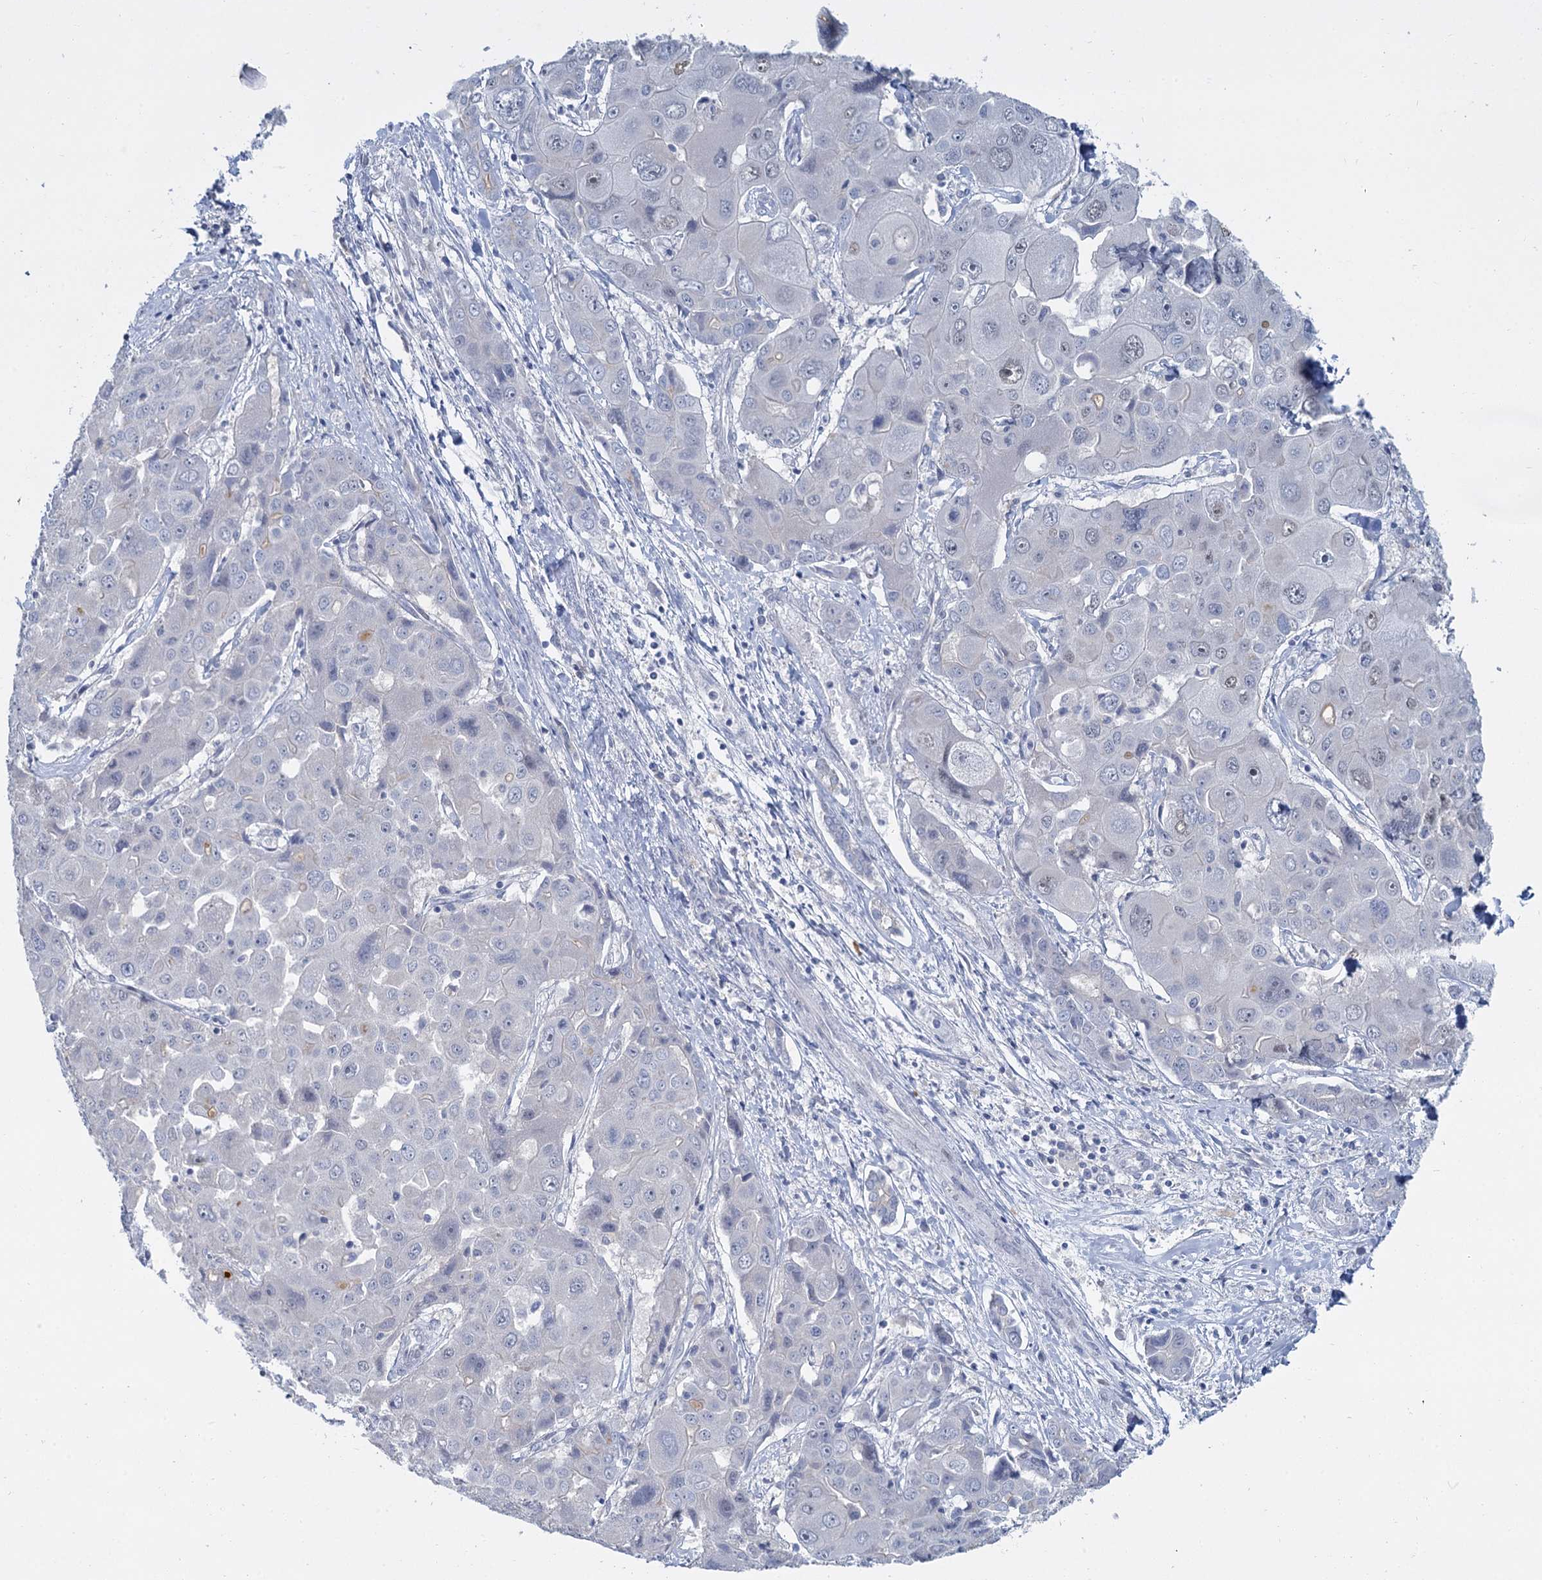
{"staining": {"intensity": "negative", "quantity": "none", "location": "none"}, "tissue": "liver cancer", "cell_type": "Tumor cells", "image_type": "cancer", "snomed": [{"axis": "morphology", "description": "Cholangiocarcinoma"}, {"axis": "topography", "description": "Liver"}], "caption": "Immunohistochemistry image of neoplastic tissue: human liver cholangiocarcinoma stained with DAB (3,3'-diaminobenzidine) reveals no significant protein staining in tumor cells.", "gene": "ACRBP", "patient": {"sex": "male", "age": 67}}